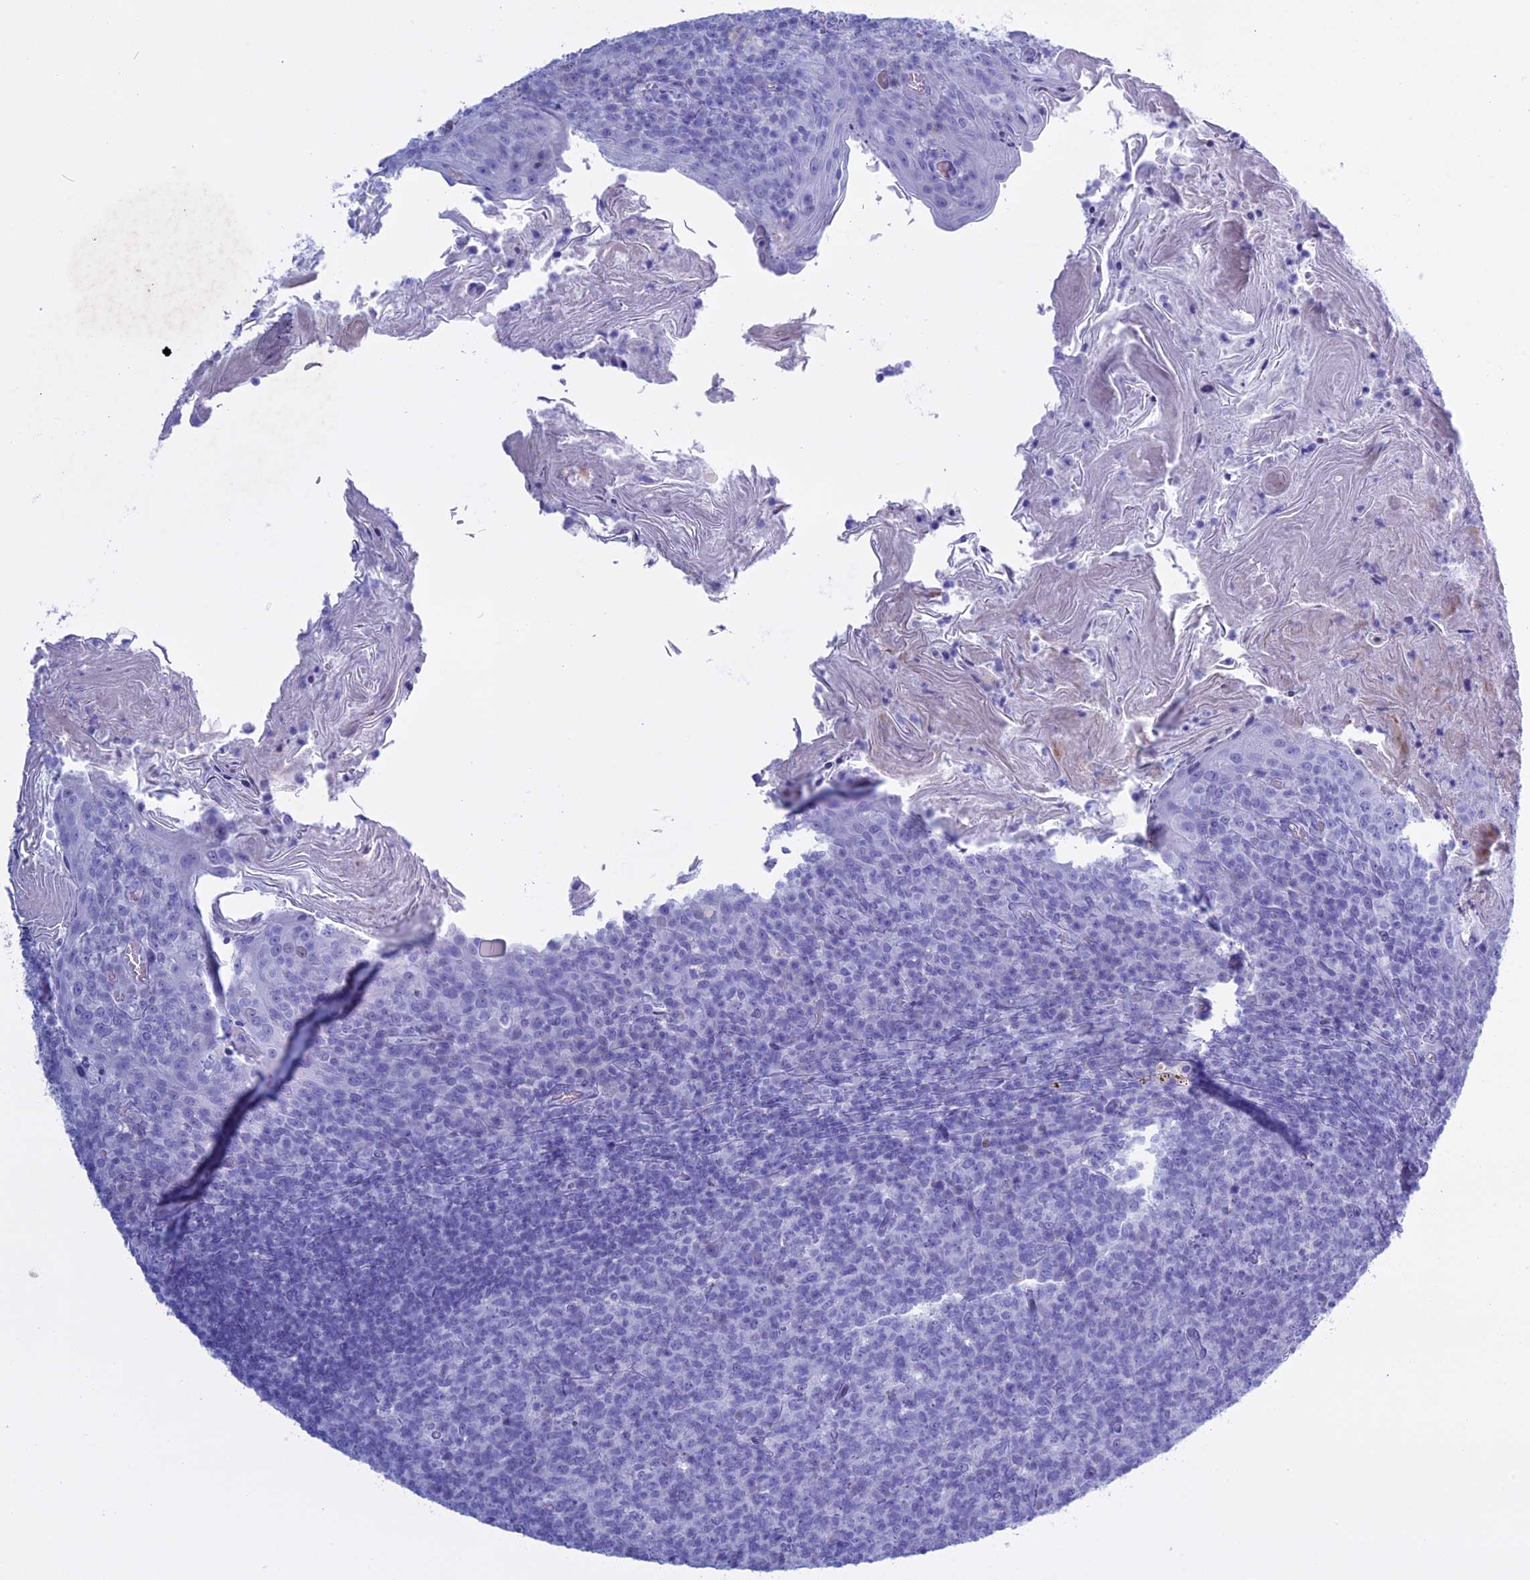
{"staining": {"intensity": "negative", "quantity": "none", "location": "none"}, "tissue": "tonsil", "cell_type": "Germinal center cells", "image_type": "normal", "snomed": [{"axis": "morphology", "description": "Normal tissue, NOS"}, {"axis": "topography", "description": "Tonsil"}], "caption": "IHC of normal tonsil shows no staining in germinal center cells. The staining is performed using DAB (3,3'-diaminobenzidine) brown chromogen with nuclei counter-stained in using hematoxylin.", "gene": "KCTD21", "patient": {"sex": "female", "age": 10}}